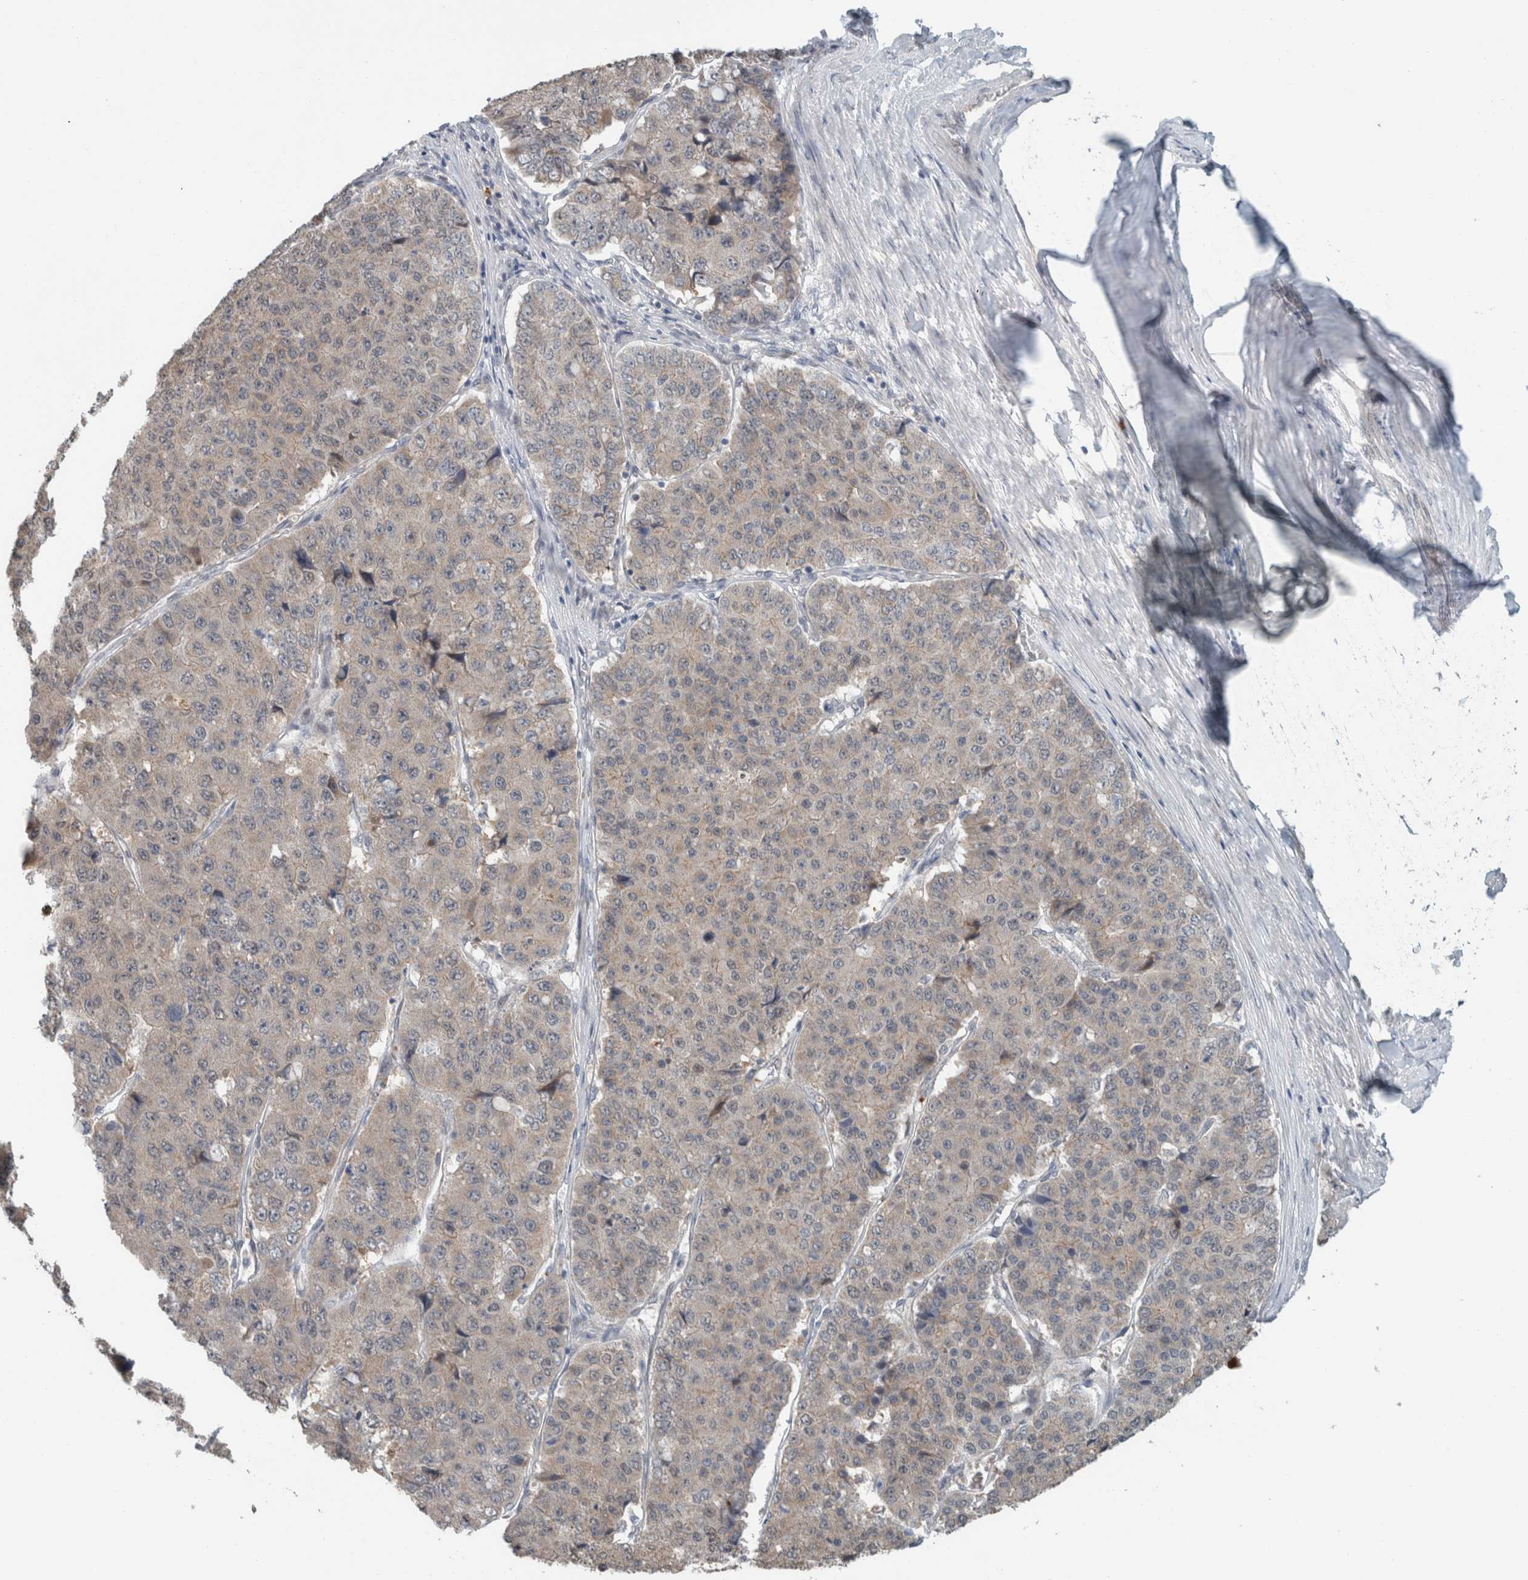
{"staining": {"intensity": "weak", "quantity": "<25%", "location": "cytoplasmic/membranous"}, "tissue": "pancreatic cancer", "cell_type": "Tumor cells", "image_type": "cancer", "snomed": [{"axis": "morphology", "description": "Adenocarcinoma, NOS"}, {"axis": "topography", "description": "Pancreas"}], "caption": "Micrograph shows no protein staining in tumor cells of pancreatic cancer tissue.", "gene": "CRAT", "patient": {"sex": "male", "age": 50}}